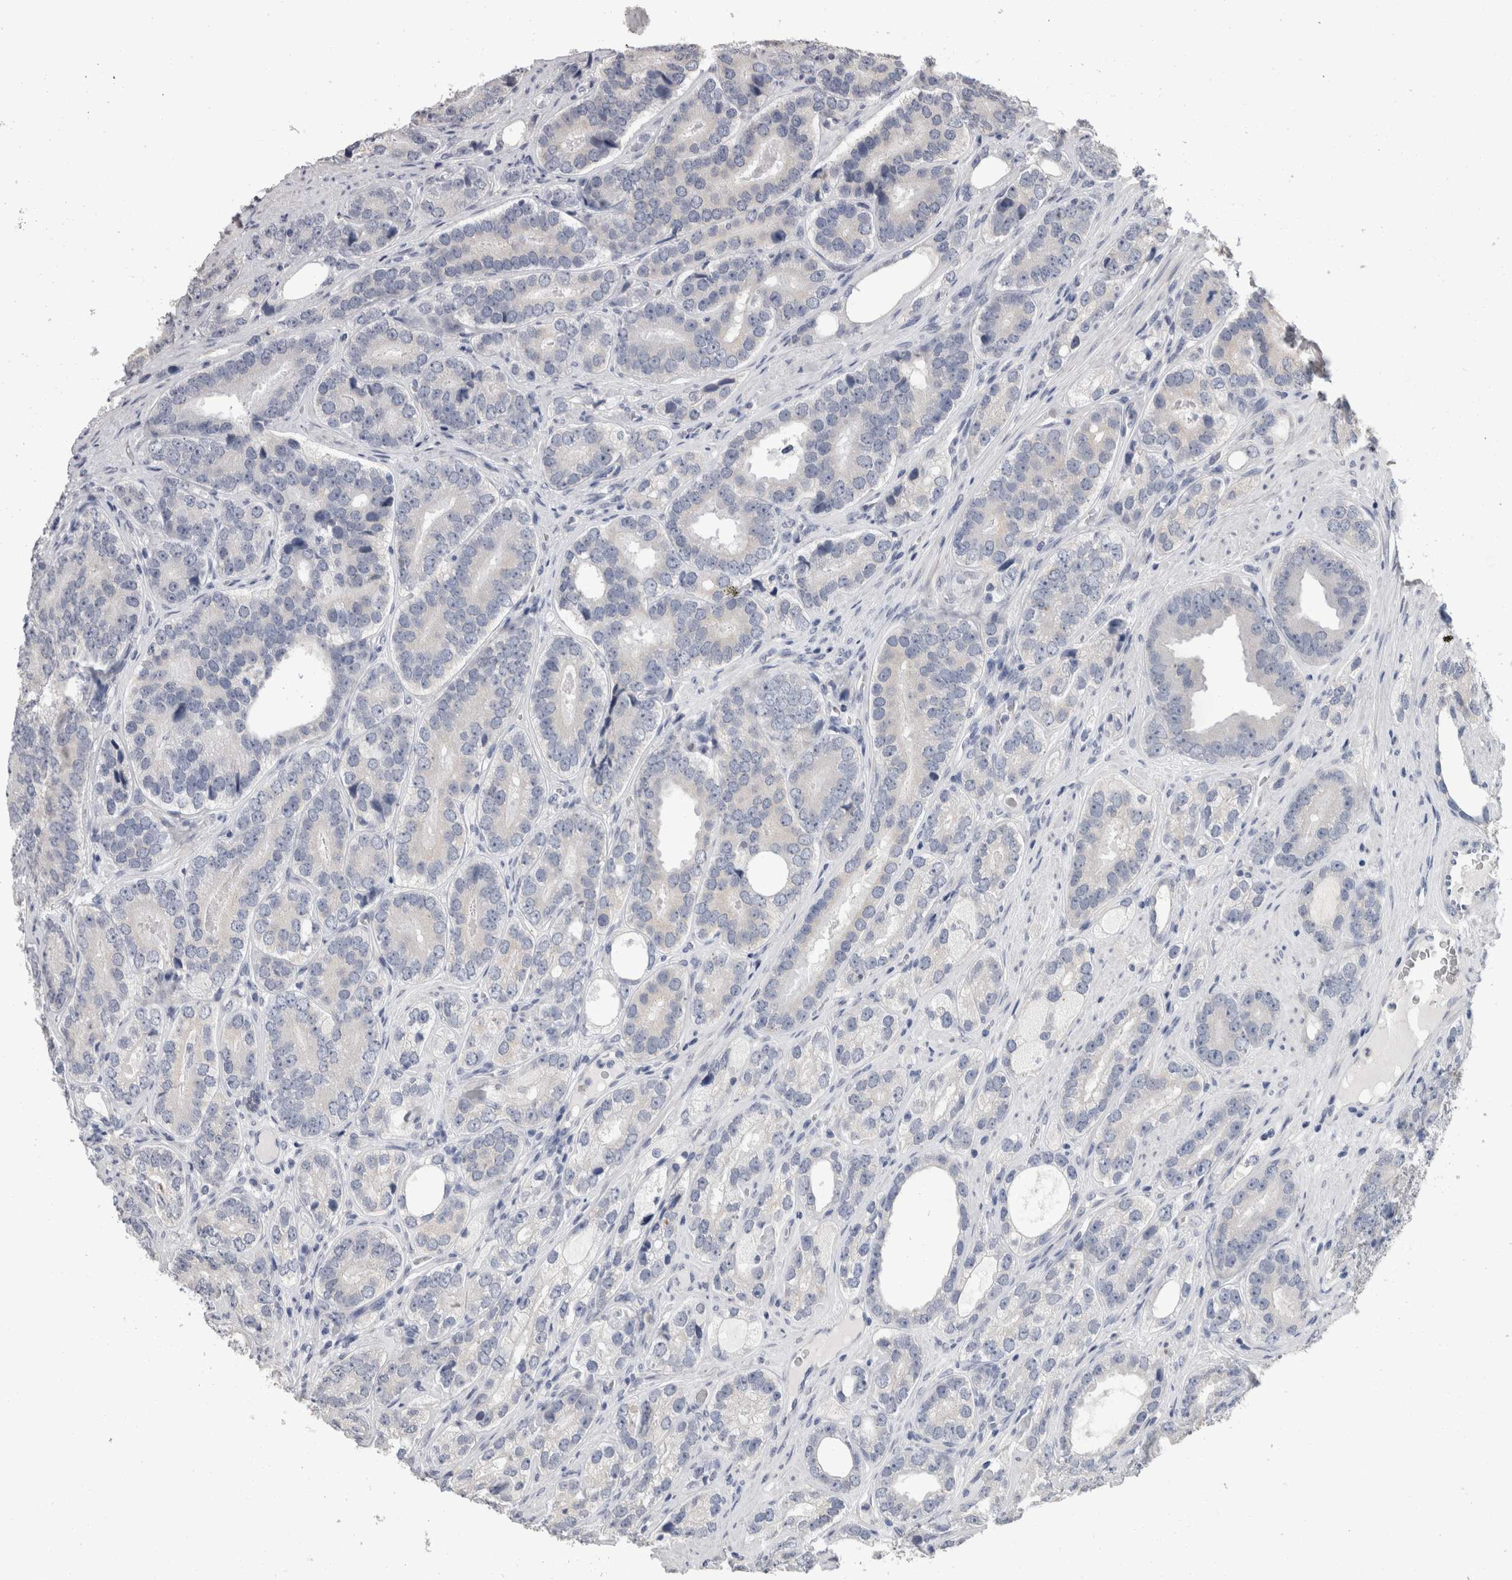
{"staining": {"intensity": "negative", "quantity": "none", "location": "none"}, "tissue": "prostate cancer", "cell_type": "Tumor cells", "image_type": "cancer", "snomed": [{"axis": "morphology", "description": "Adenocarcinoma, High grade"}, {"axis": "topography", "description": "Prostate"}], "caption": "An immunohistochemistry (IHC) micrograph of prostate cancer (high-grade adenocarcinoma) is shown. There is no staining in tumor cells of prostate cancer (high-grade adenocarcinoma).", "gene": "FHOD3", "patient": {"sex": "male", "age": 56}}